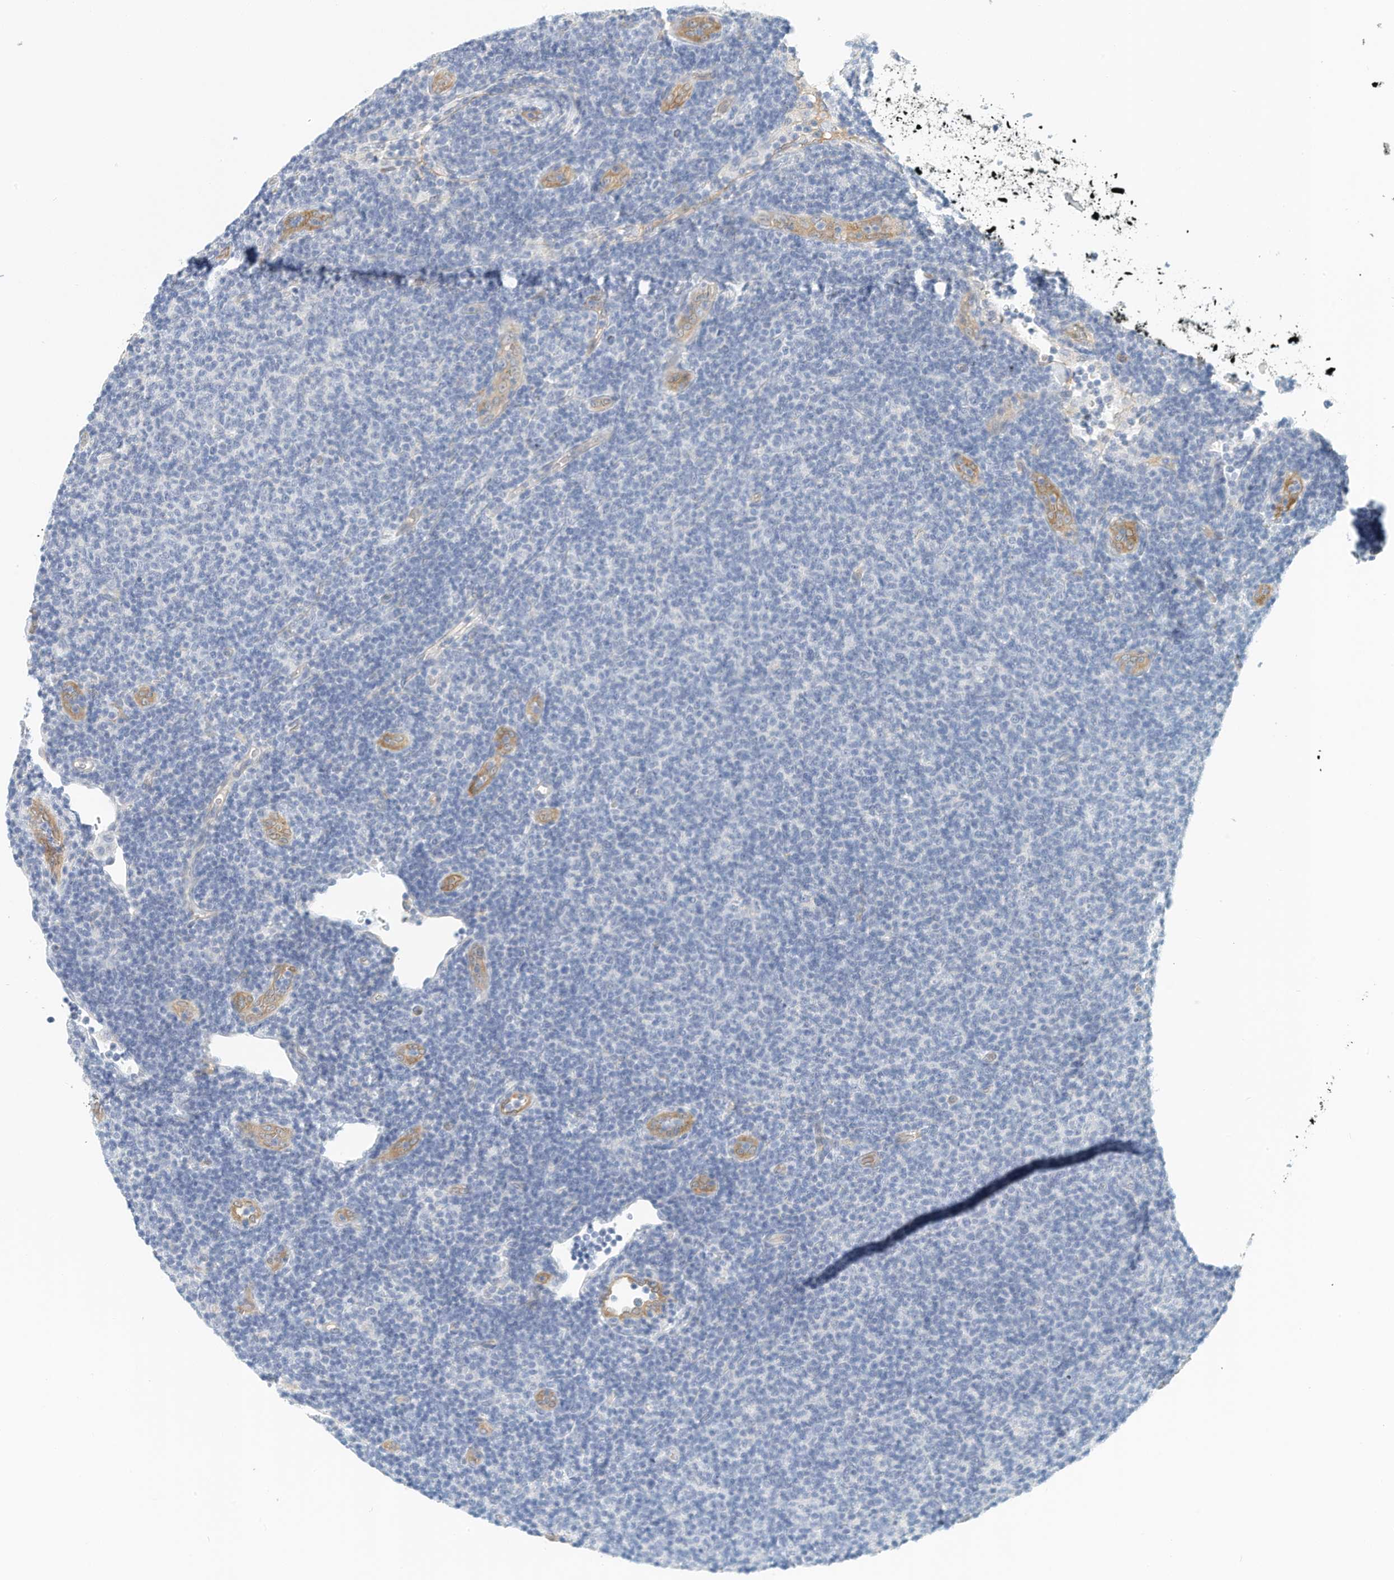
{"staining": {"intensity": "negative", "quantity": "none", "location": "none"}, "tissue": "lymphoma", "cell_type": "Tumor cells", "image_type": "cancer", "snomed": [{"axis": "morphology", "description": "Malignant lymphoma, non-Hodgkin's type, Low grade"}, {"axis": "topography", "description": "Lymph node"}], "caption": "The immunohistochemistry (IHC) photomicrograph has no significant positivity in tumor cells of malignant lymphoma, non-Hodgkin's type (low-grade) tissue.", "gene": "ARHGAP28", "patient": {"sex": "male", "age": 66}}